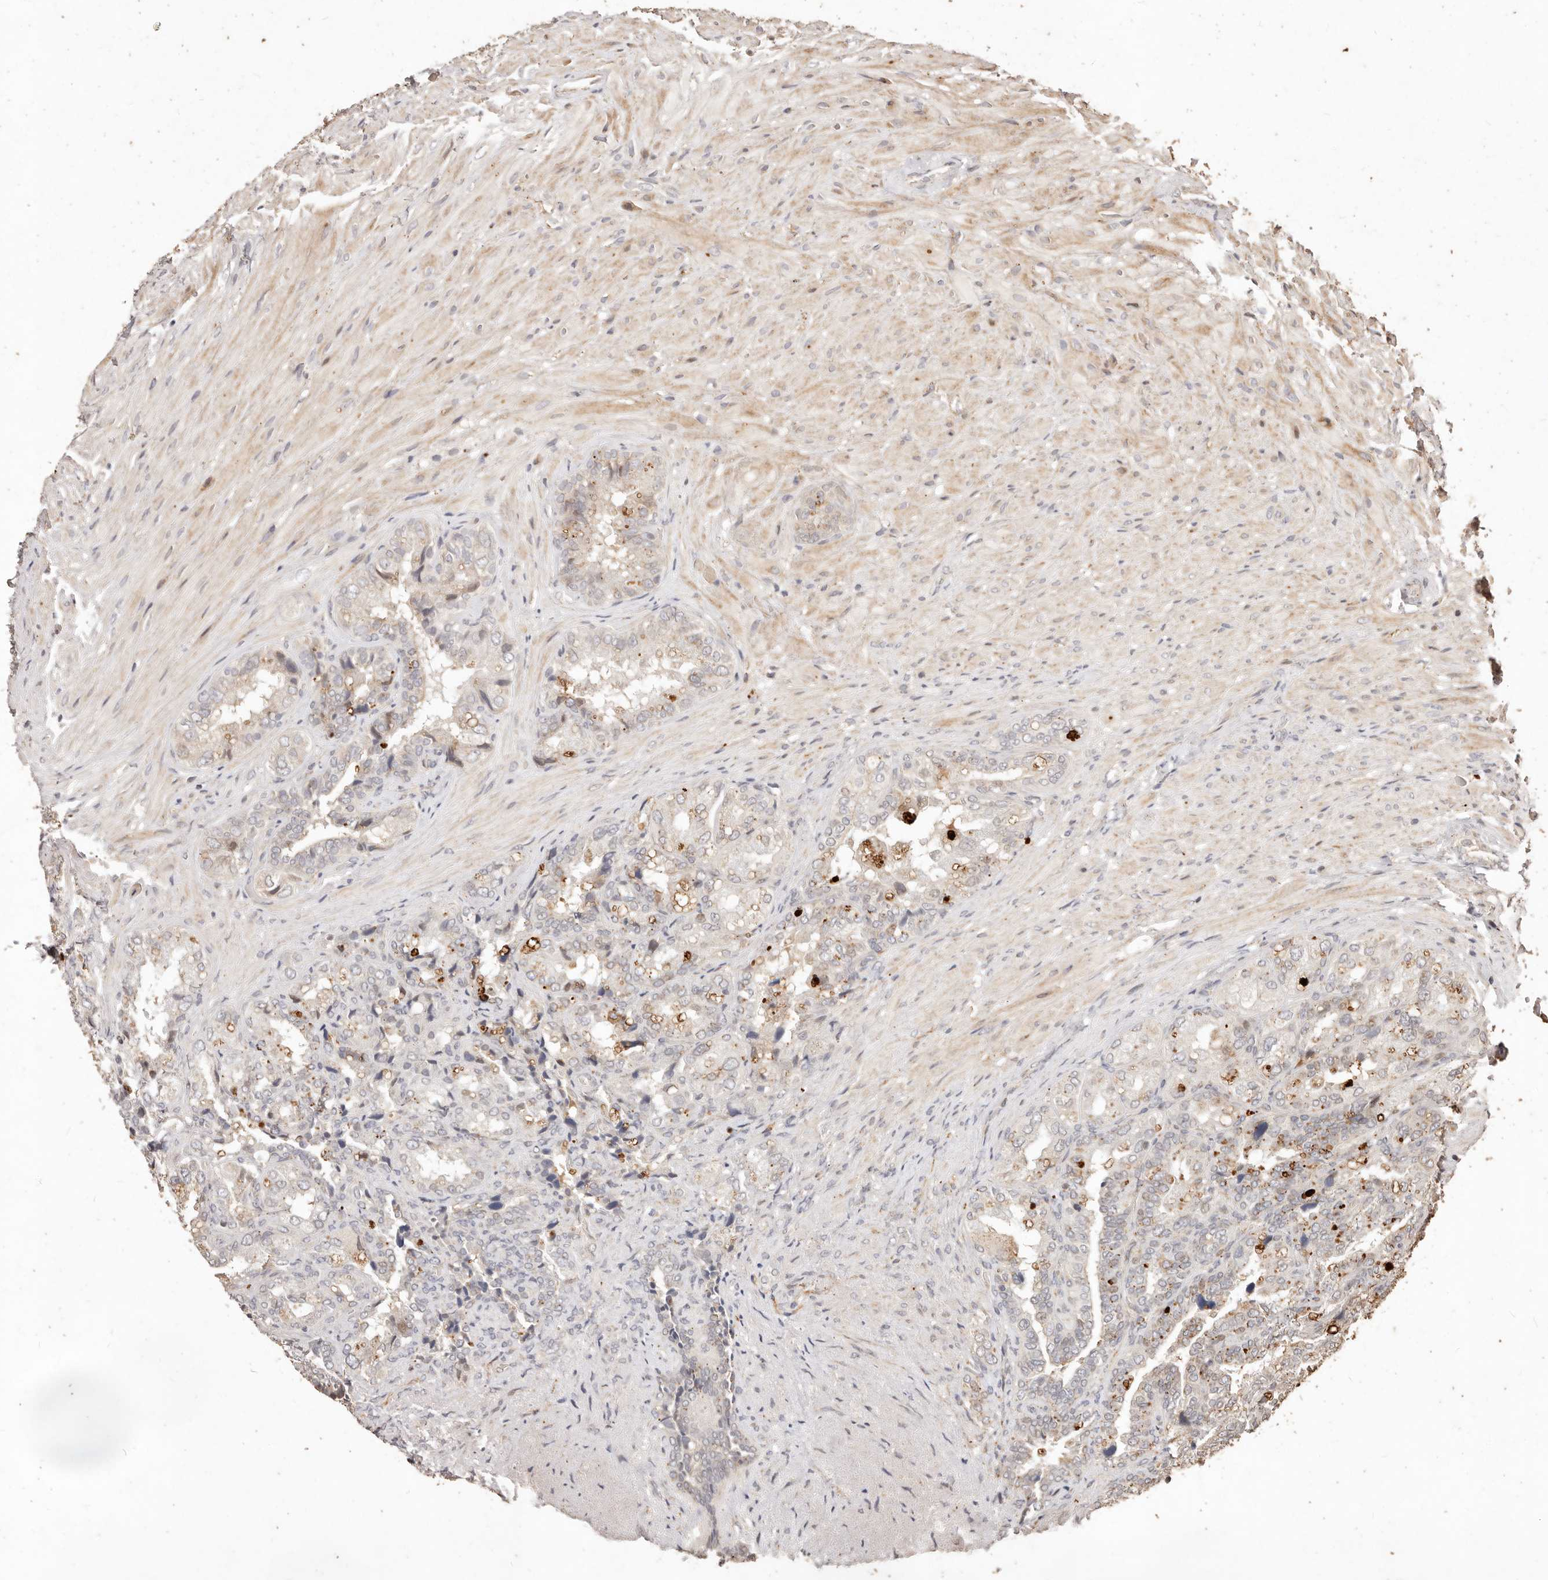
{"staining": {"intensity": "weak", "quantity": "25%-75%", "location": "cytoplasmic/membranous"}, "tissue": "seminal vesicle", "cell_type": "Glandular cells", "image_type": "normal", "snomed": [{"axis": "morphology", "description": "Normal tissue, NOS"}, {"axis": "topography", "description": "Seminal veicle"}, {"axis": "topography", "description": "Peripheral nerve tissue"}], "caption": "Protein expression by immunohistochemistry shows weak cytoplasmic/membranous positivity in about 25%-75% of glandular cells in unremarkable seminal vesicle.", "gene": "KIF9", "patient": {"sex": "male", "age": 63}}